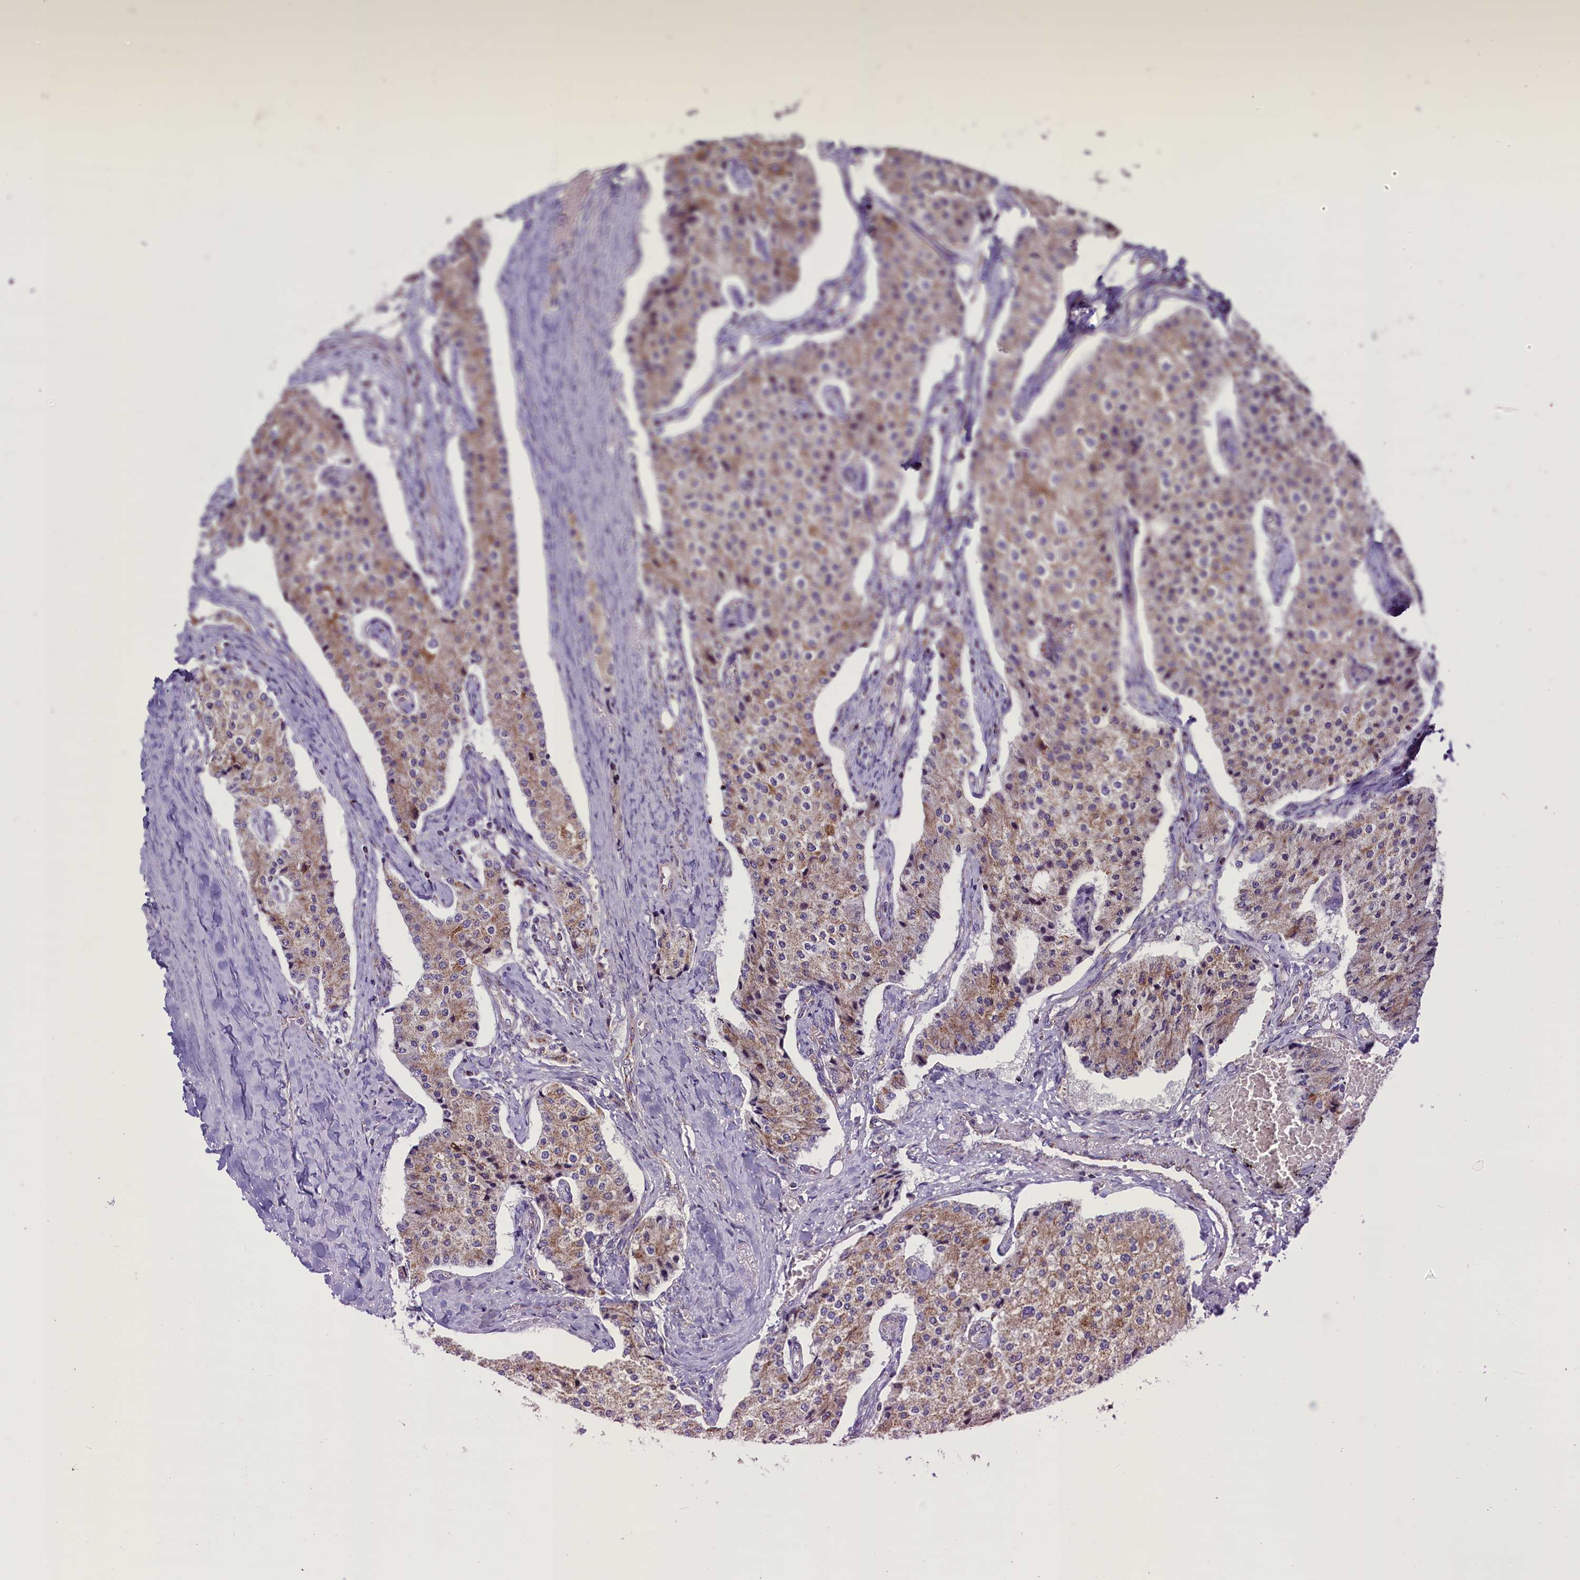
{"staining": {"intensity": "moderate", "quantity": ">75%", "location": "cytoplasmic/membranous"}, "tissue": "carcinoid", "cell_type": "Tumor cells", "image_type": "cancer", "snomed": [{"axis": "morphology", "description": "Carcinoid, malignant, NOS"}, {"axis": "topography", "description": "Colon"}], "caption": "Tumor cells demonstrate medium levels of moderate cytoplasmic/membranous positivity in about >75% of cells in carcinoid.", "gene": "ICA1L", "patient": {"sex": "female", "age": 52}}